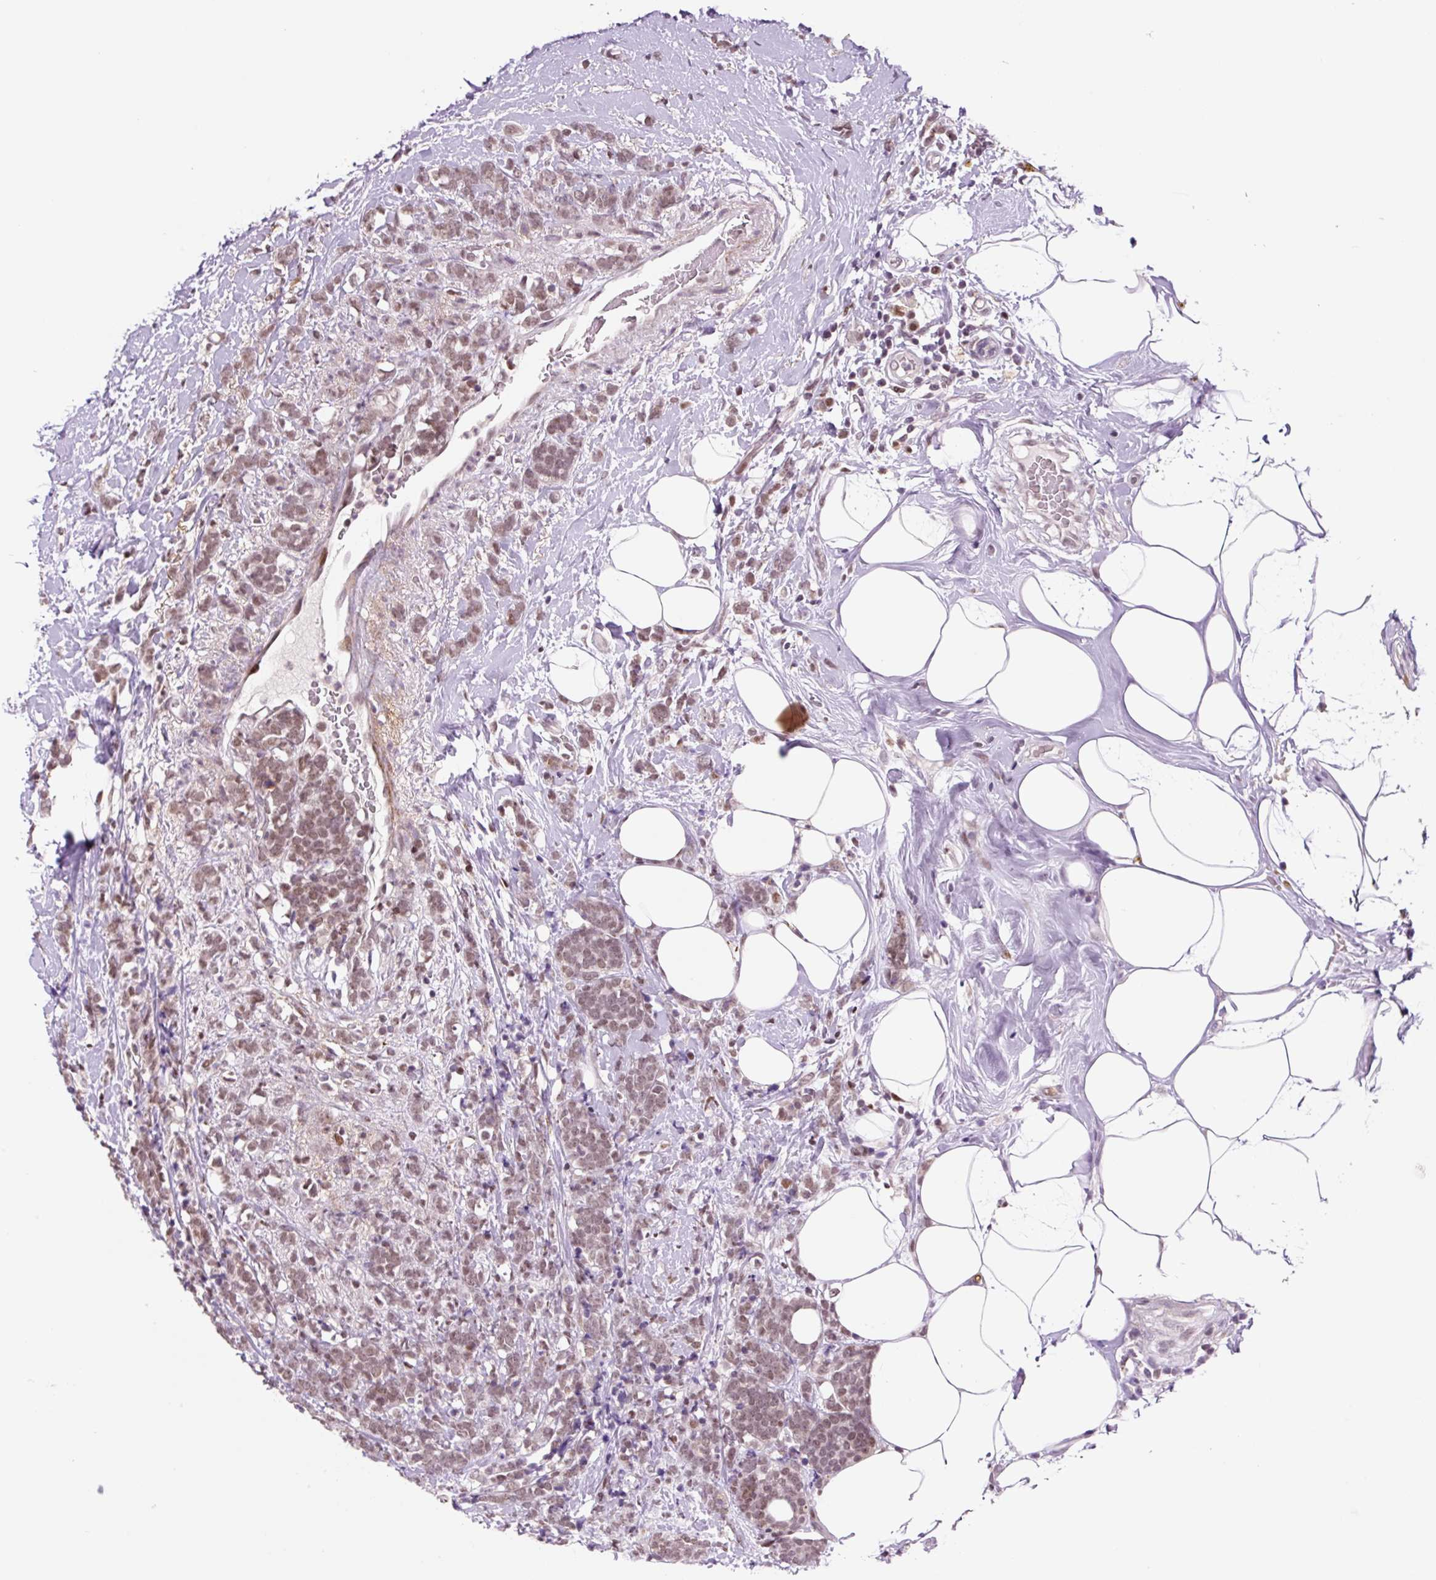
{"staining": {"intensity": "weak", "quantity": ">75%", "location": "nuclear"}, "tissue": "breast cancer", "cell_type": "Tumor cells", "image_type": "cancer", "snomed": [{"axis": "morphology", "description": "Lobular carcinoma"}, {"axis": "topography", "description": "Breast"}], "caption": "Approximately >75% of tumor cells in breast lobular carcinoma exhibit weak nuclear protein staining as visualized by brown immunohistochemical staining.", "gene": "CCNL2", "patient": {"sex": "female", "age": 58}}